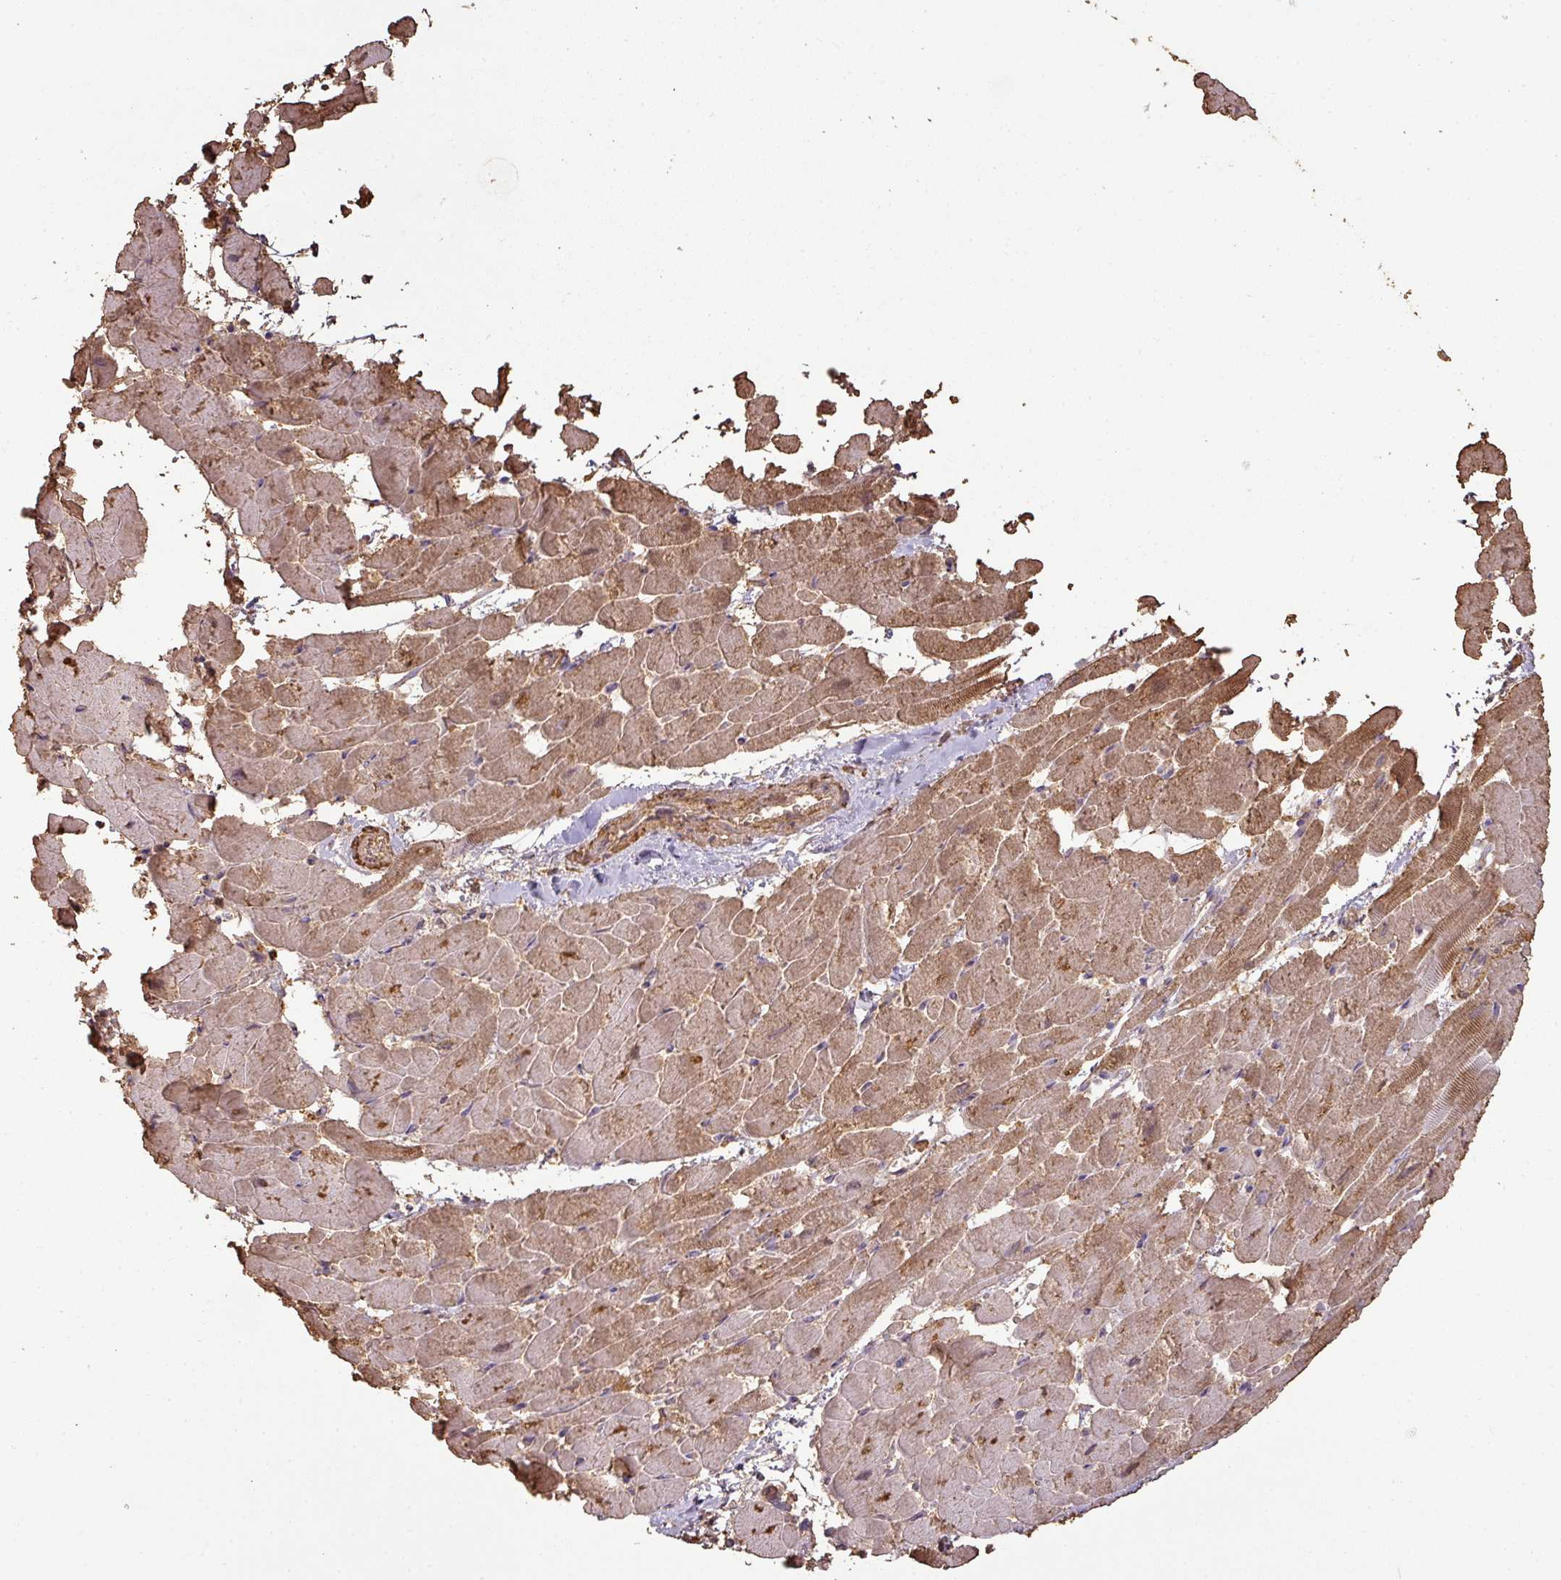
{"staining": {"intensity": "moderate", "quantity": ">75%", "location": "cytoplasmic/membranous"}, "tissue": "heart muscle", "cell_type": "Cardiomyocytes", "image_type": "normal", "snomed": [{"axis": "morphology", "description": "Normal tissue, NOS"}, {"axis": "topography", "description": "Heart"}], "caption": "Heart muscle stained for a protein (brown) displays moderate cytoplasmic/membranous positive positivity in approximately >75% of cardiomyocytes.", "gene": "ATAT1", "patient": {"sex": "male", "age": 37}}